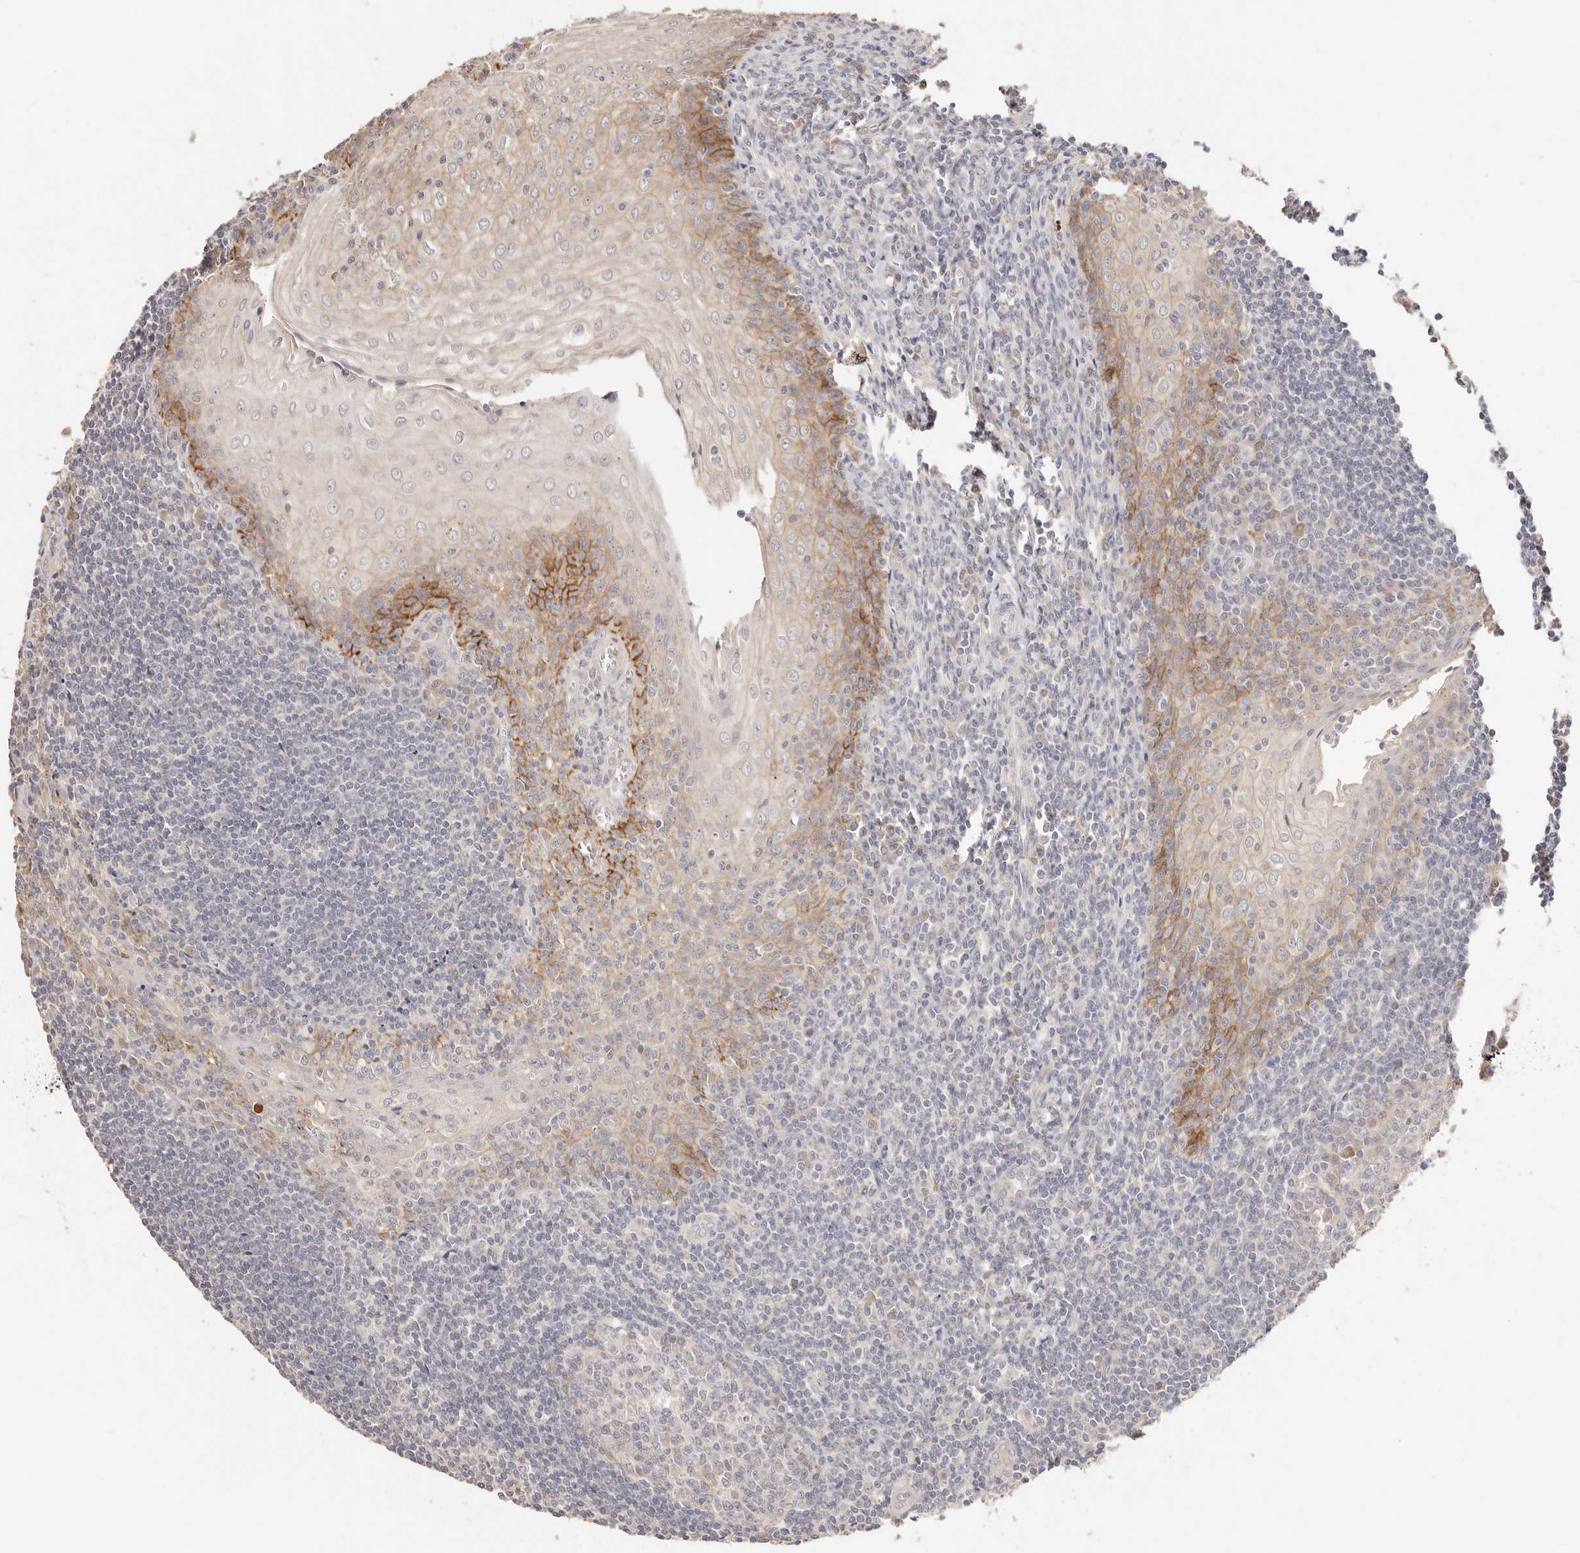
{"staining": {"intensity": "negative", "quantity": "none", "location": "none"}, "tissue": "tonsil", "cell_type": "Germinal center cells", "image_type": "normal", "snomed": [{"axis": "morphology", "description": "Normal tissue, NOS"}, {"axis": "topography", "description": "Tonsil"}], "caption": "Immunohistochemistry (IHC) image of benign human tonsil stained for a protein (brown), which exhibits no expression in germinal center cells.", "gene": "CXADR", "patient": {"sex": "male", "age": 27}}